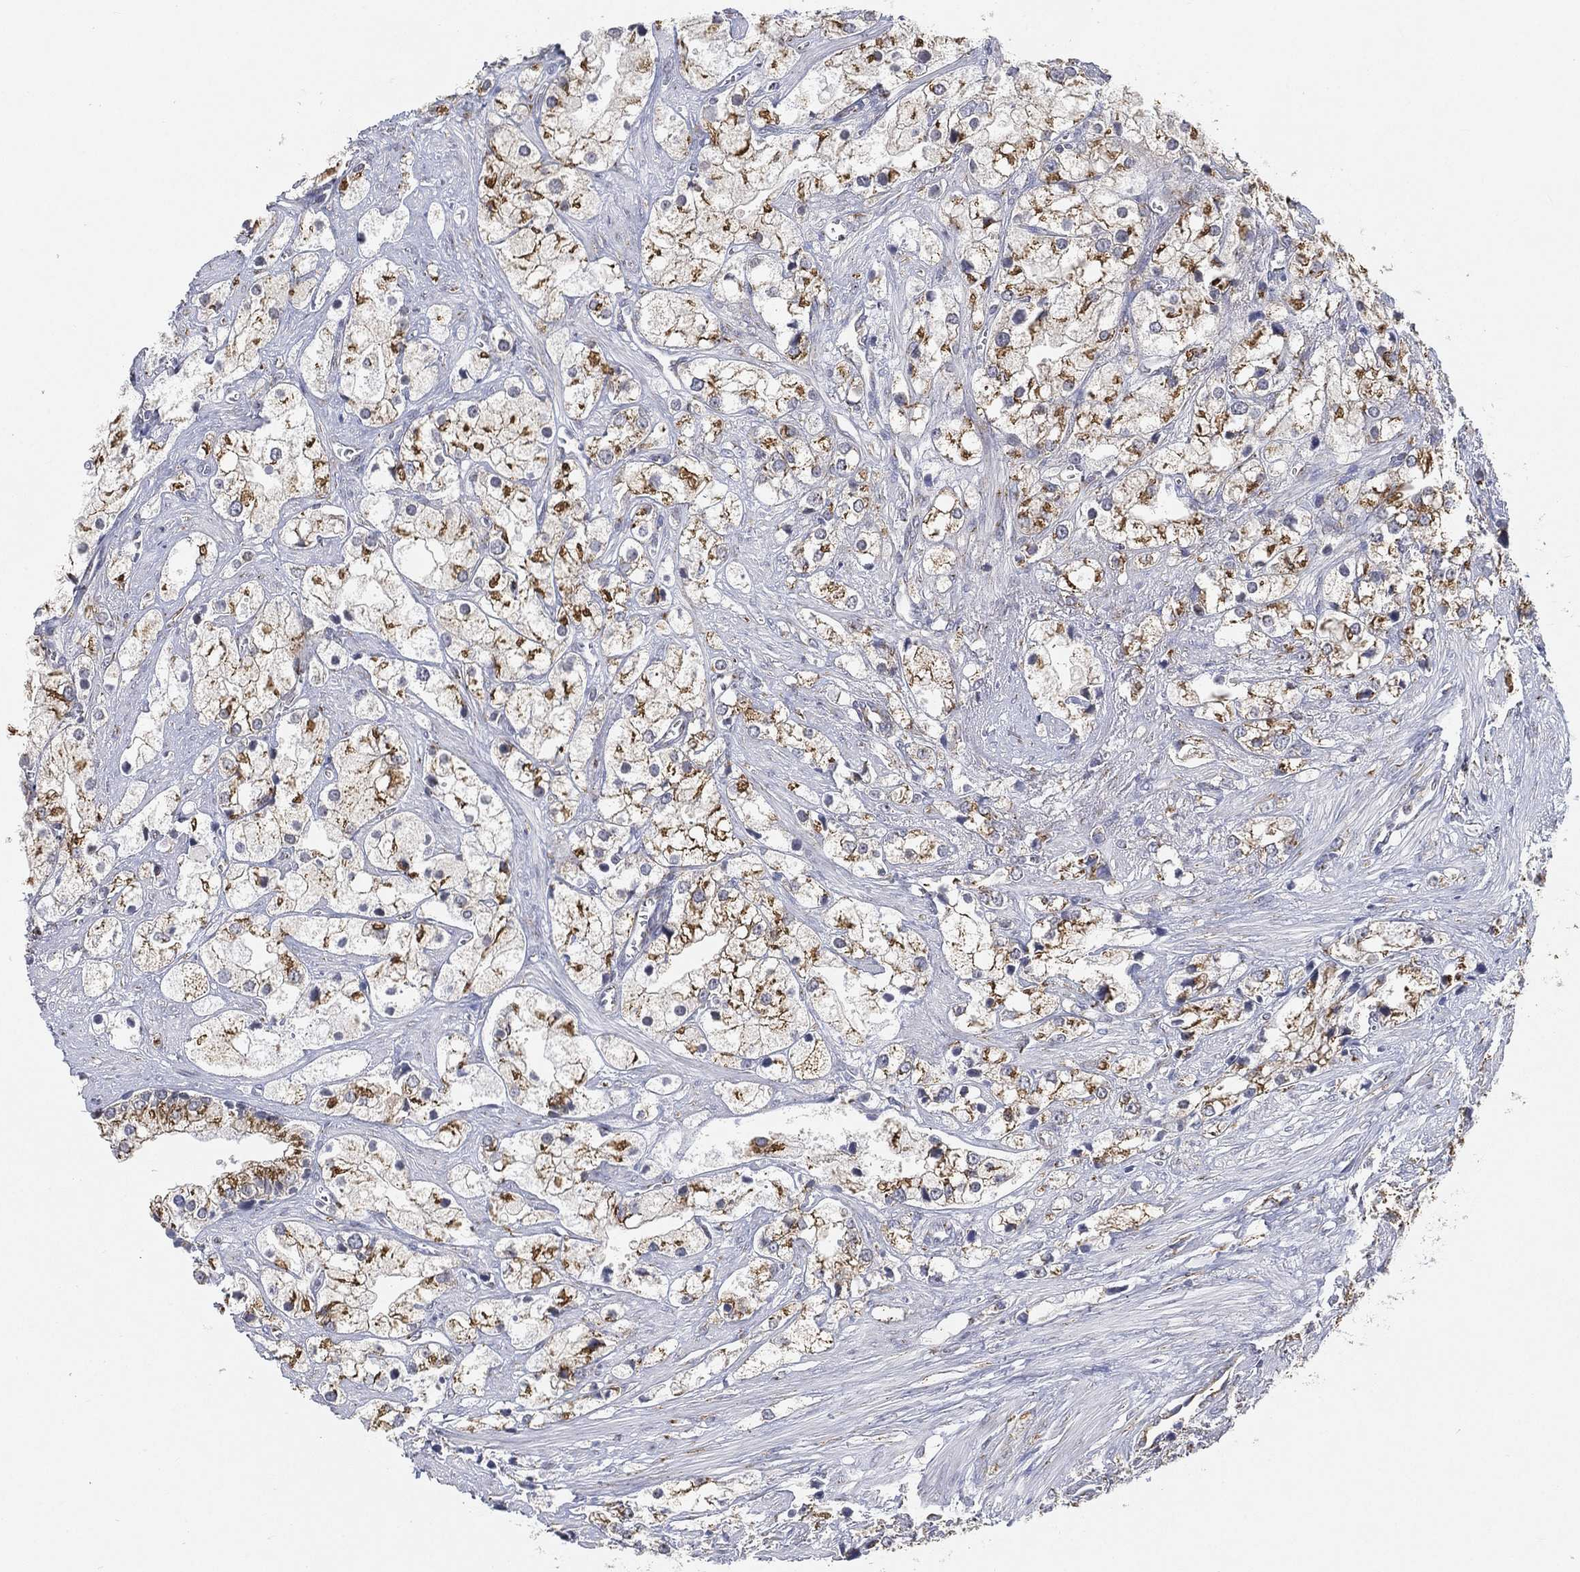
{"staining": {"intensity": "strong", "quantity": ">75%", "location": "cytoplasmic/membranous"}, "tissue": "prostate cancer", "cell_type": "Tumor cells", "image_type": "cancer", "snomed": [{"axis": "morphology", "description": "Adenocarcinoma, NOS"}, {"axis": "topography", "description": "Prostate and seminal vesicle, NOS"}, {"axis": "topography", "description": "Prostate"}], "caption": "Strong cytoplasmic/membranous protein positivity is appreciated in approximately >75% of tumor cells in prostate cancer (adenocarcinoma).", "gene": "TICAM1", "patient": {"sex": "male", "age": 79}}